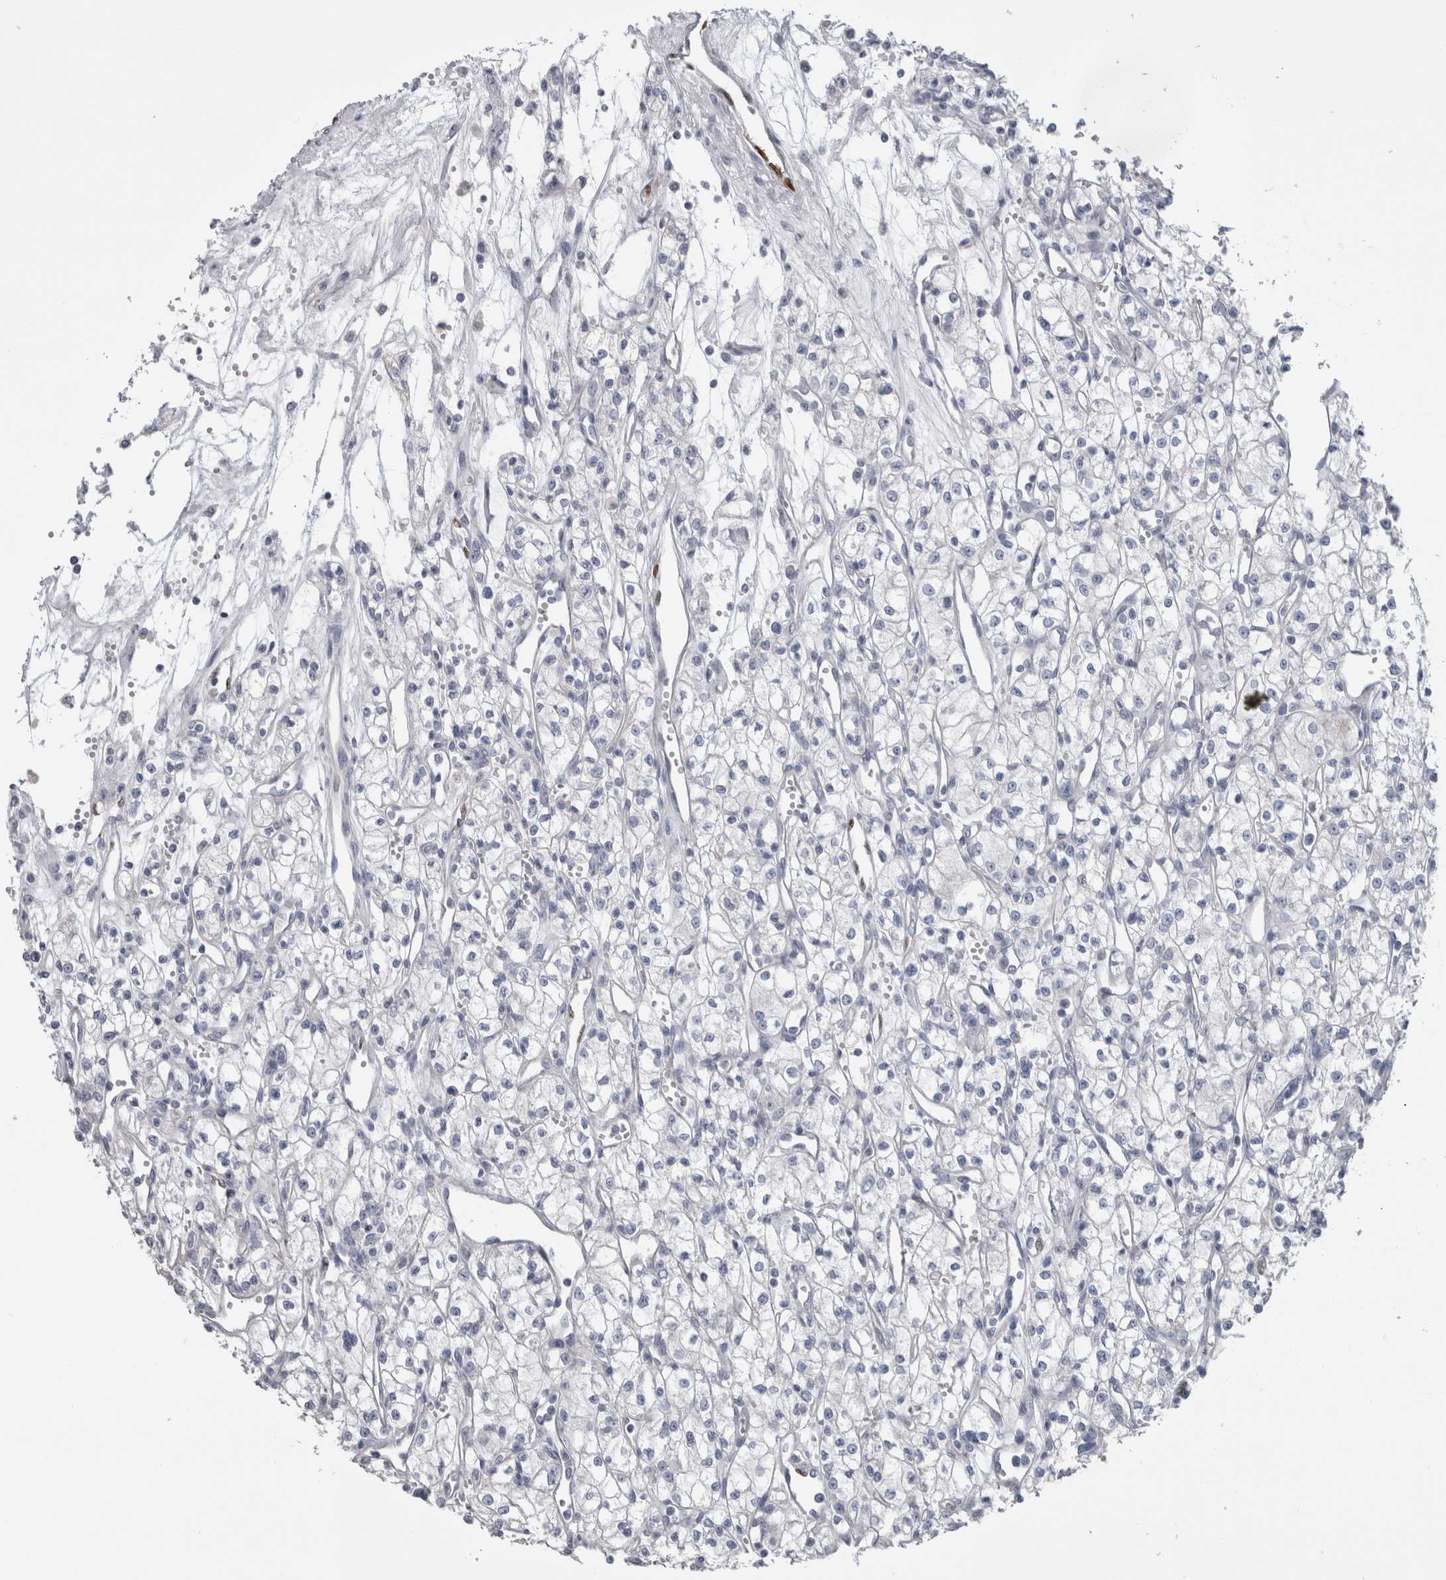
{"staining": {"intensity": "negative", "quantity": "none", "location": "none"}, "tissue": "renal cancer", "cell_type": "Tumor cells", "image_type": "cancer", "snomed": [{"axis": "morphology", "description": "Adenocarcinoma, NOS"}, {"axis": "topography", "description": "Kidney"}], "caption": "Human adenocarcinoma (renal) stained for a protein using immunohistochemistry shows no staining in tumor cells.", "gene": "IL33", "patient": {"sex": "male", "age": 59}}